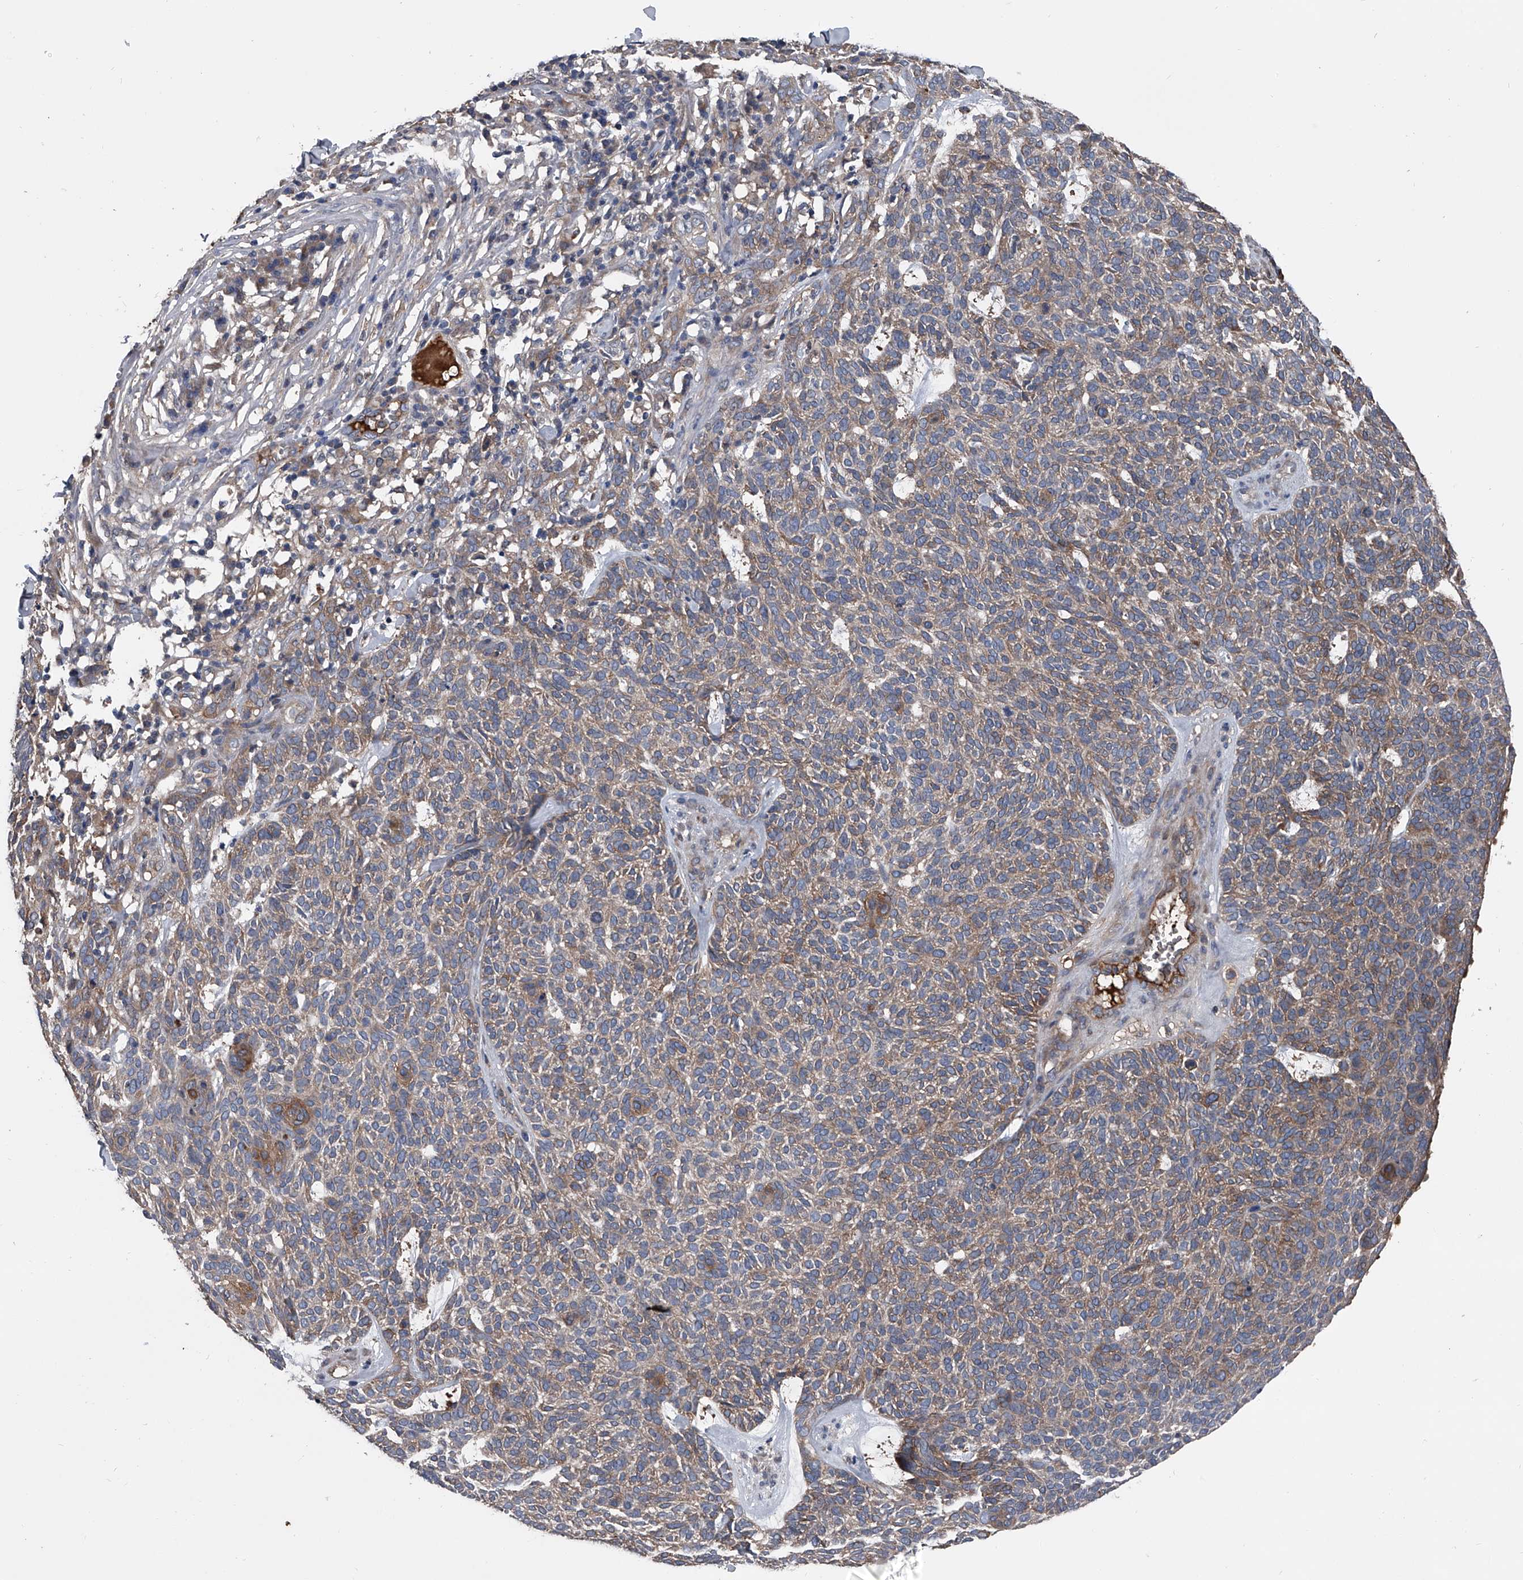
{"staining": {"intensity": "moderate", "quantity": "25%-75%", "location": "cytoplasmic/membranous"}, "tissue": "skin cancer", "cell_type": "Tumor cells", "image_type": "cancer", "snomed": [{"axis": "morphology", "description": "Squamous cell carcinoma, NOS"}, {"axis": "topography", "description": "Skin"}], "caption": "Immunohistochemistry (IHC) of human squamous cell carcinoma (skin) demonstrates medium levels of moderate cytoplasmic/membranous staining in about 25%-75% of tumor cells.", "gene": "KIF13A", "patient": {"sex": "female", "age": 90}}